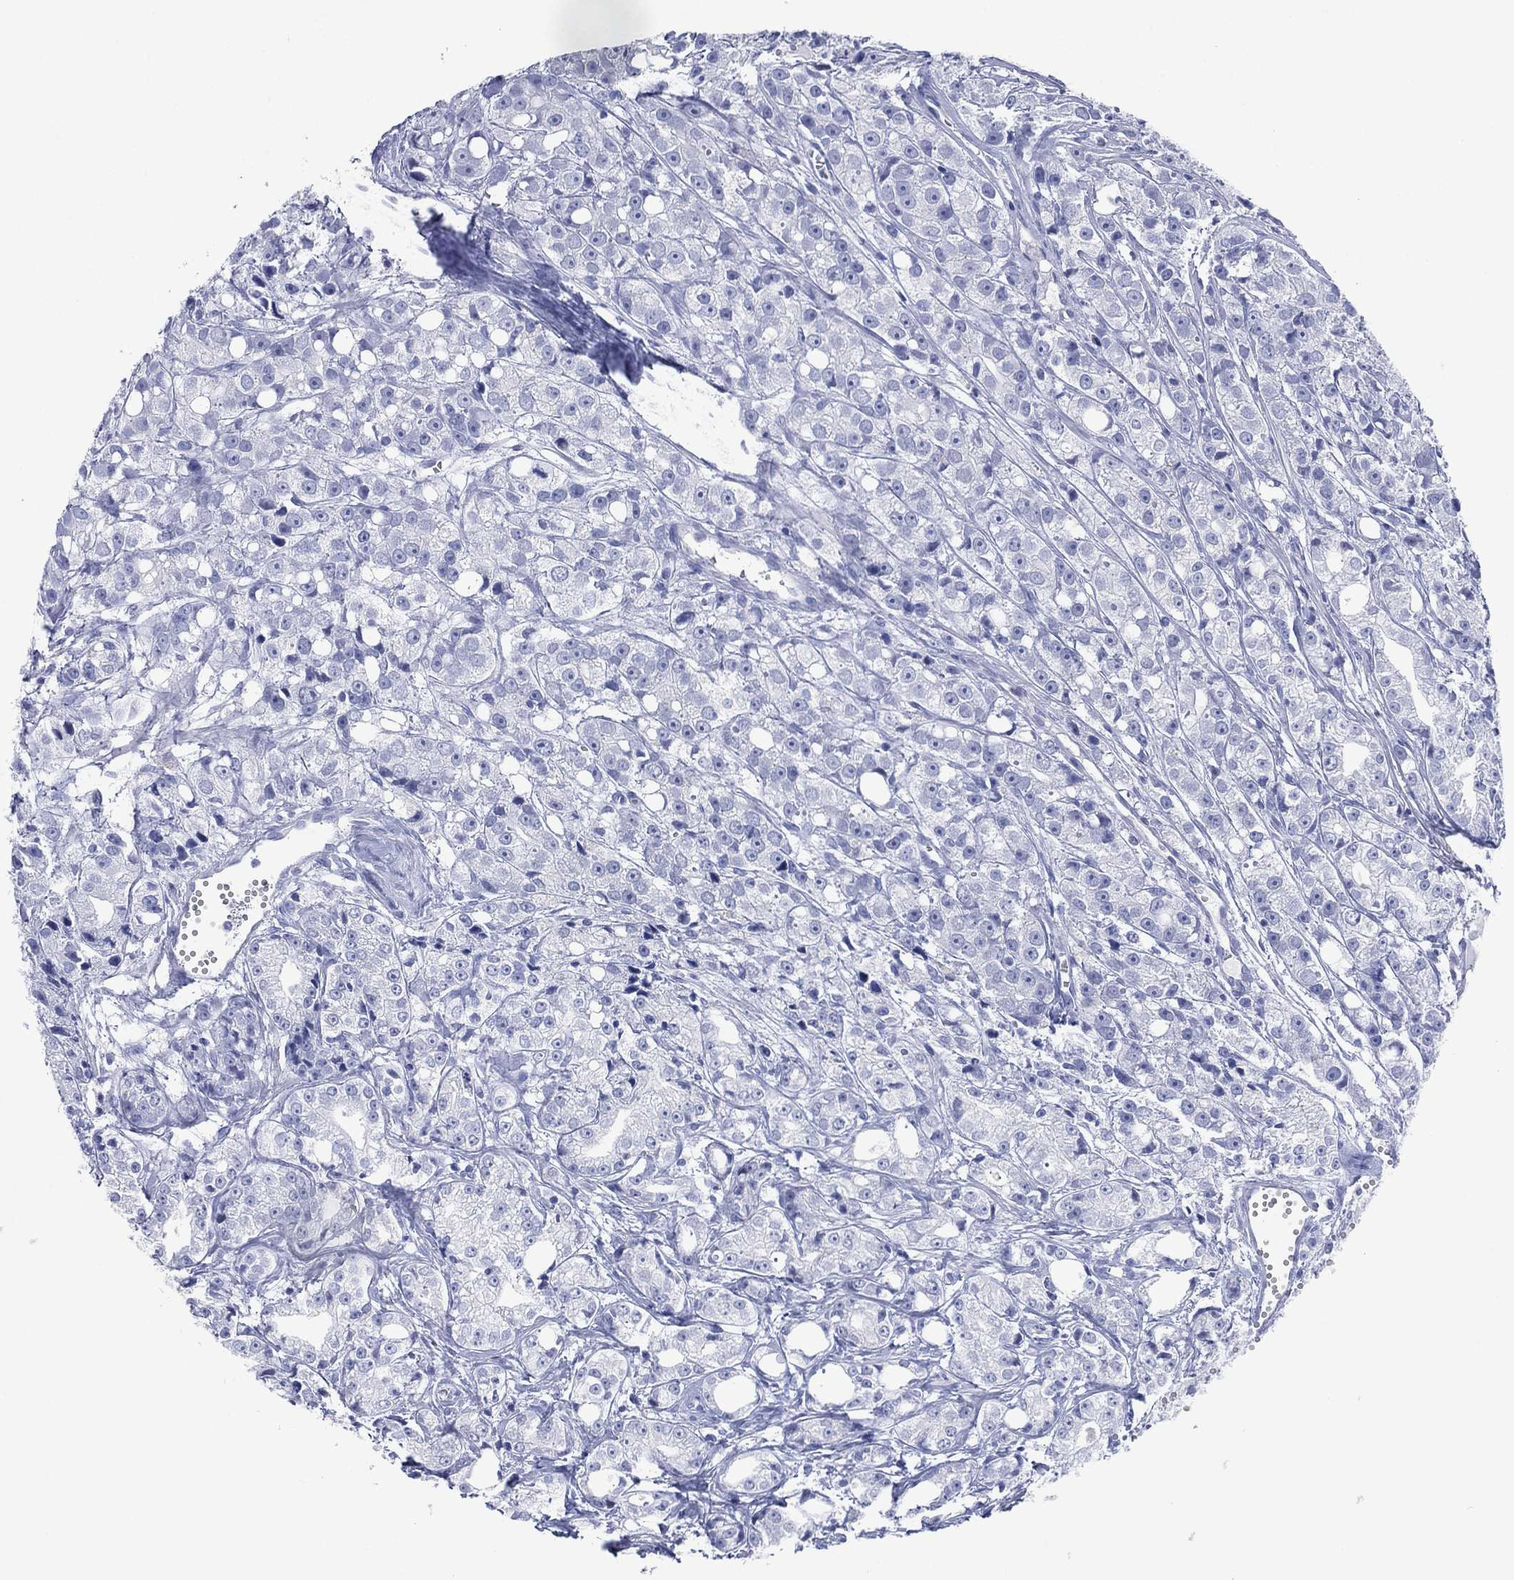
{"staining": {"intensity": "negative", "quantity": "none", "location": "none"}, "tissue": "prostate cancer", "cell_type": "Tumor cells", "image_type": "cancer", "snomed": [{"axis": "morphology", "description": "Adenocarcinoma, Medium grade"}, {"axis": "topography", "description": "Prostate"}], "caption": "Tumor cells show no significant staining in prostate cancer (adenocarcinoma (medium-grade)).", "gene": "TMEM247", "patient": {"sex": "male", "age": 74}}